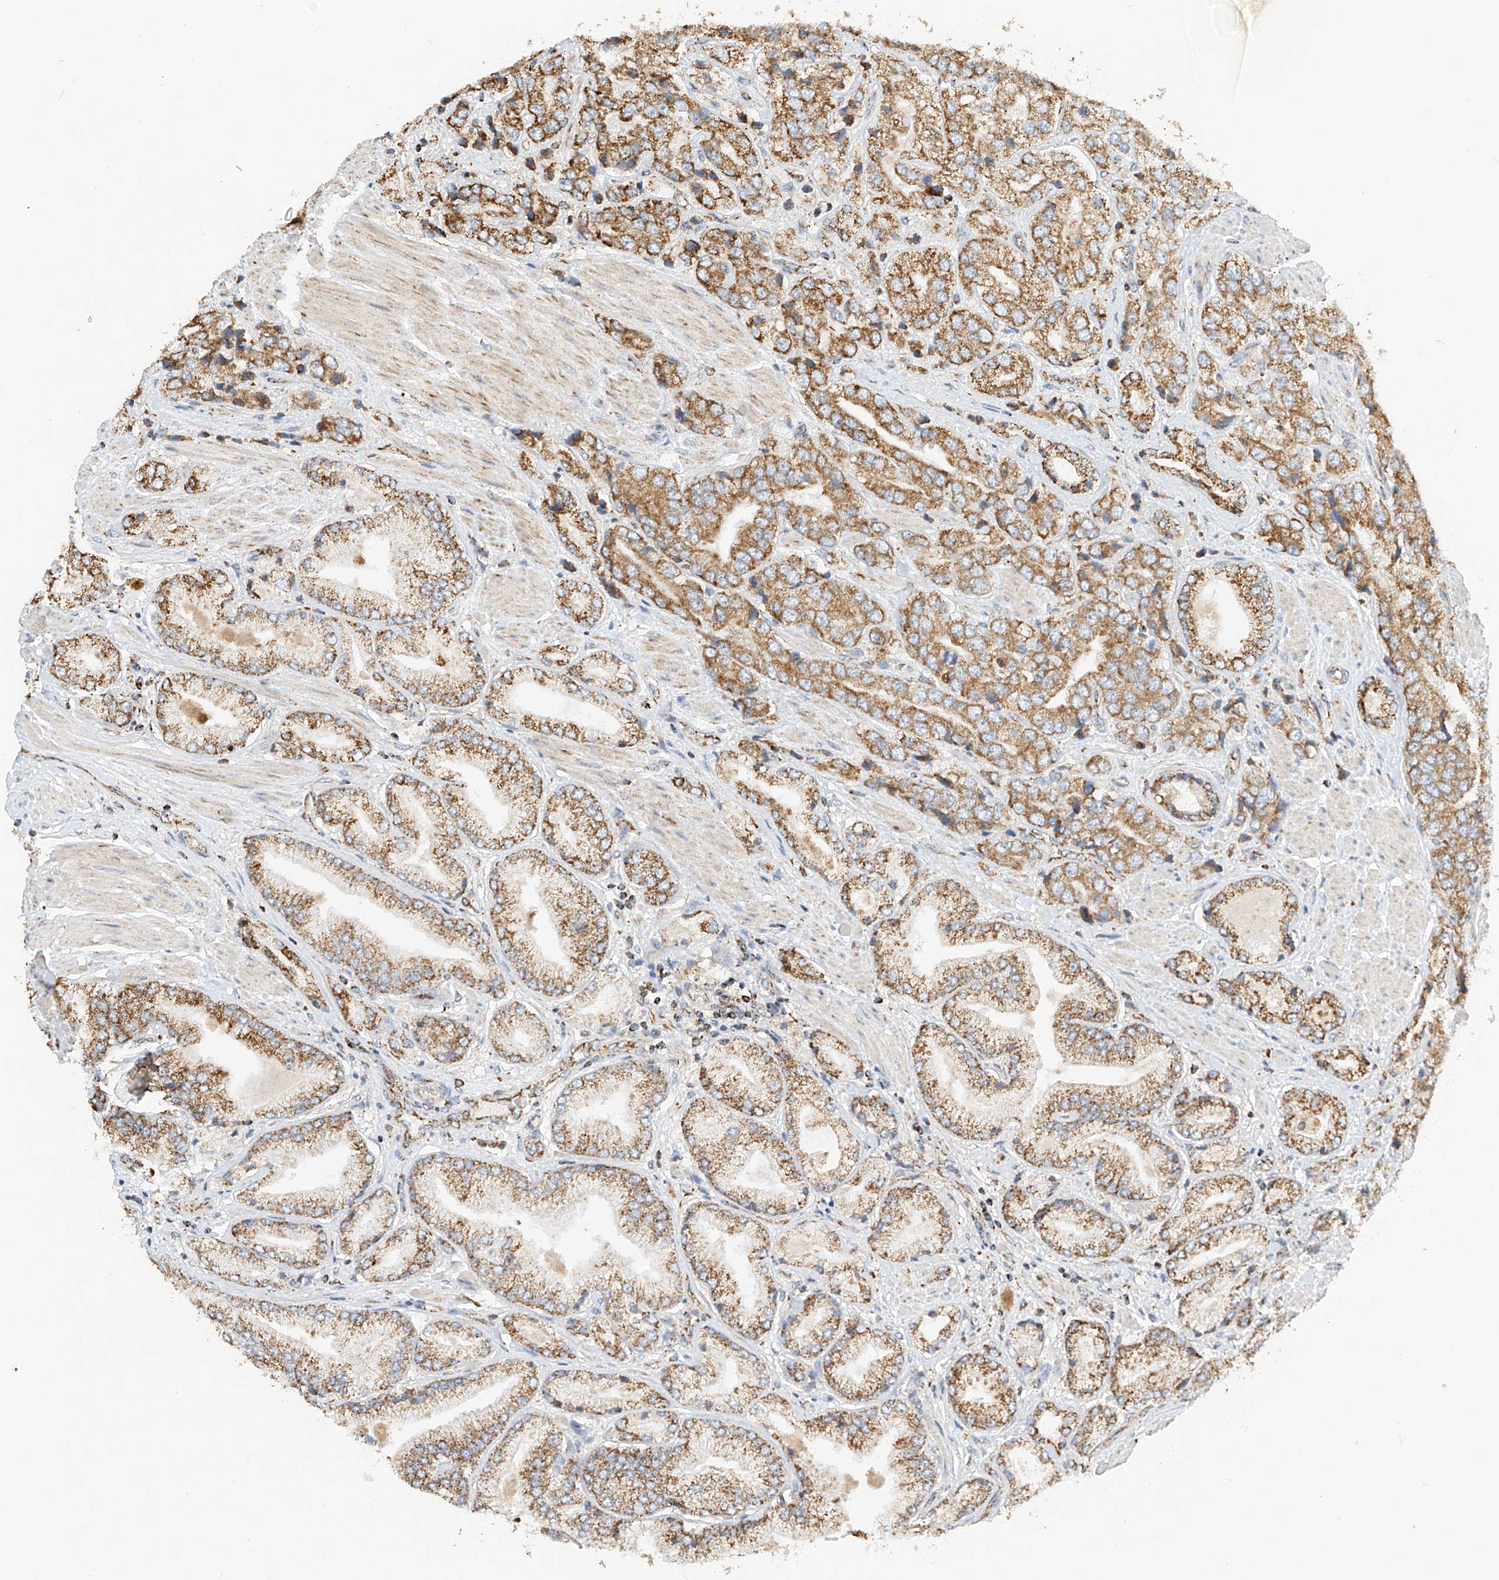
{"staining": {"intensity": "moderate", "quantity": ">75%", "location": "cytoplasmic/membranous"}, "tissue": "prostate cancer", "cell_type": "Tumor cells", "image_type": "cancer", "snomed": [{"axis": "morphology", "description": "Adenocarcinoma, High grade"}, {"axis": "topography", "description": "Prostate"}], "caption": "Immunohistochemistry of prostate high-grade adenocarcinoma displays medium levels of moderate cytoplasmic/membranous expression in approximately >75% of tumor cells.", "gene": "YIPF7", "patient": {"sex": "male", "age": 50}}